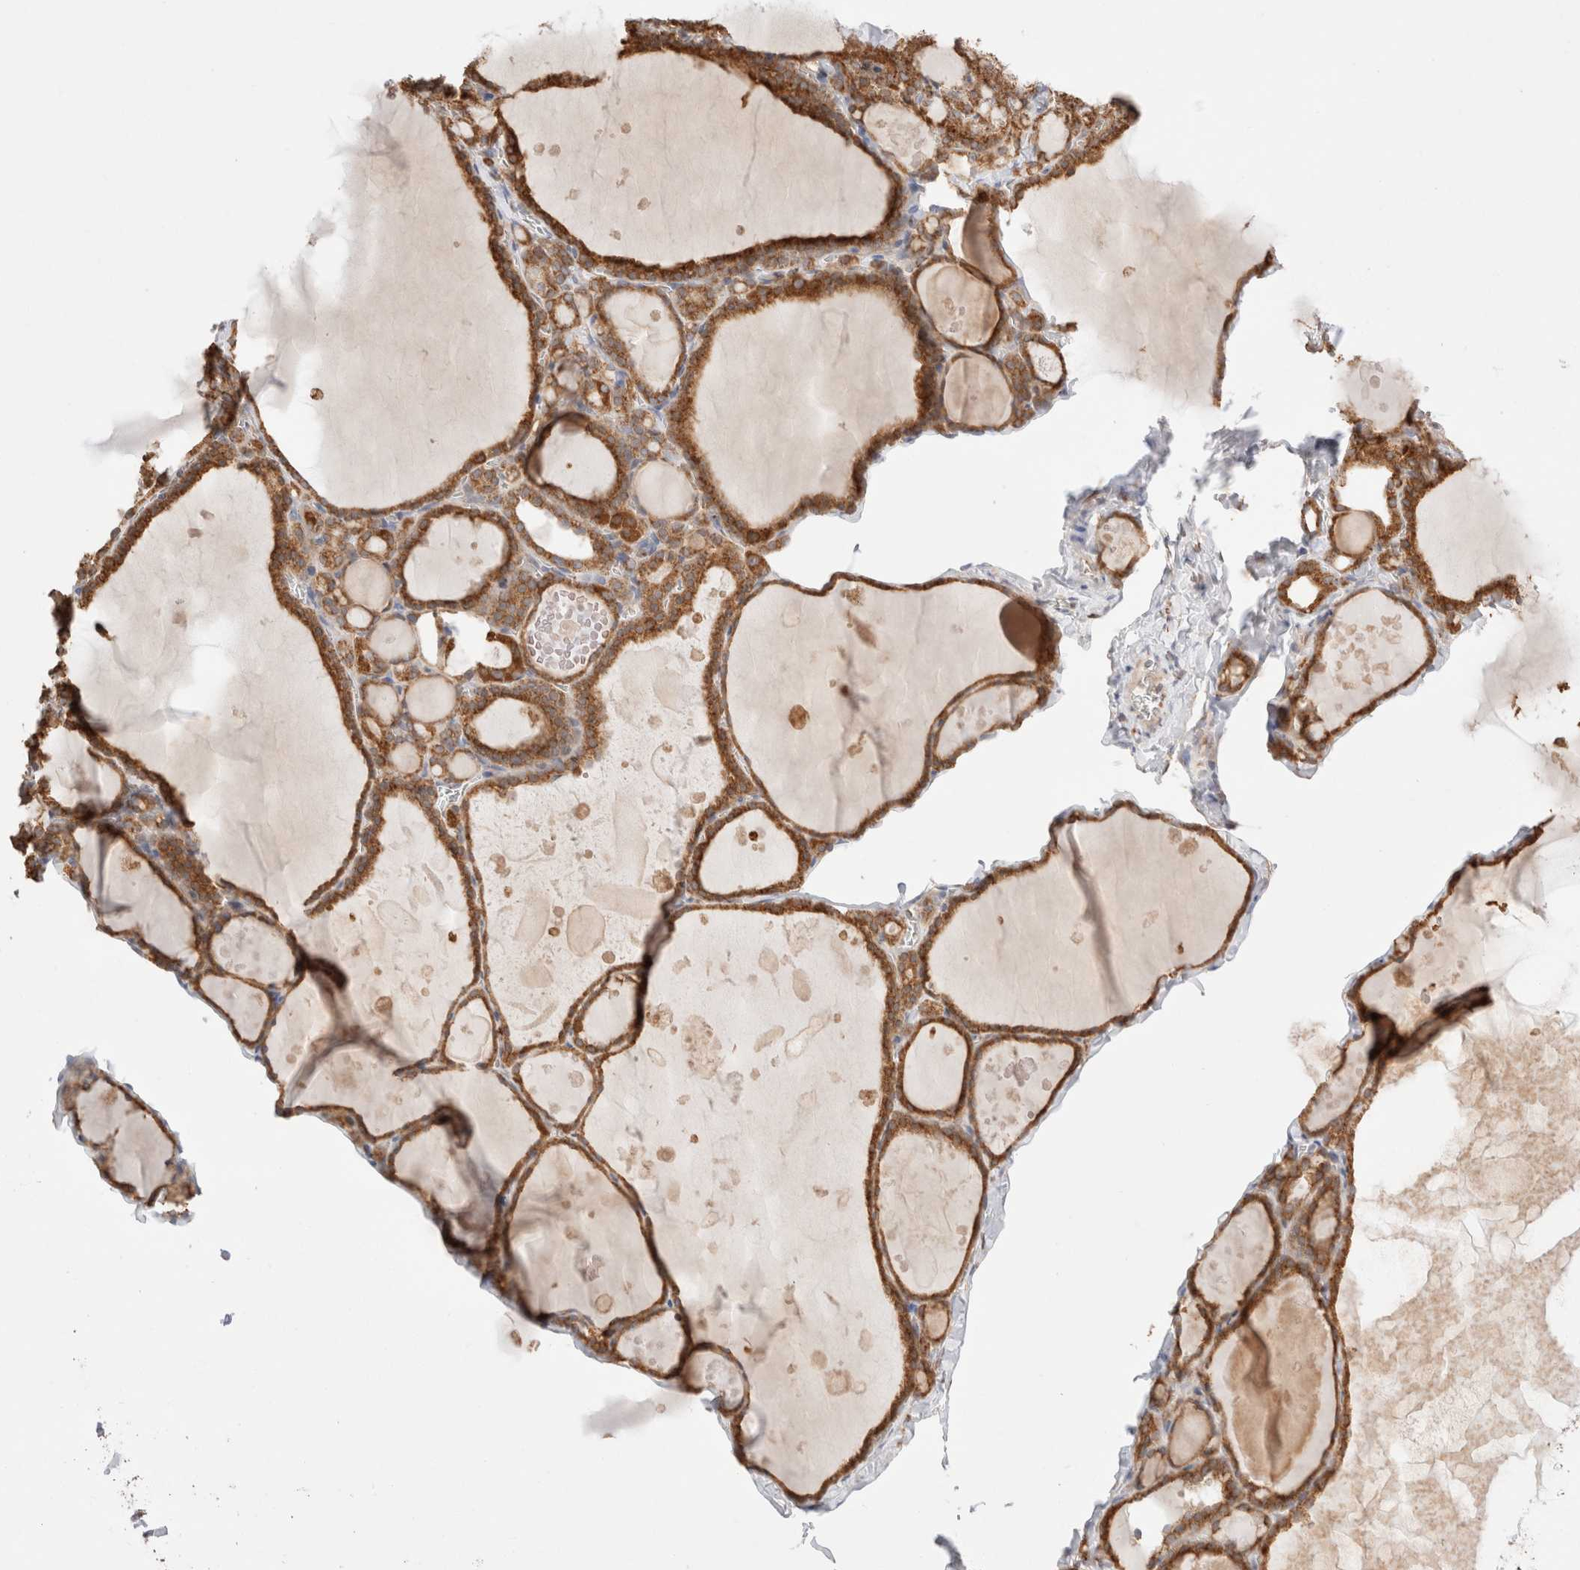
{"staining": {"intensity": "strong", "quantity": ">75%", "location": "cytoplasmic/membranous"}, "tissue": "thyroid gland", "cell_type": "Glandular cells", "image_type": "normal", "snomed": [{"axis": "morphology", "description": "Normal tissue, NOS"}, {"axis": "topography", "description": "Thyroid gland"}], "caption": "Unremarkable thyroid gland reveals strong cytoplasmic/membranous positivity in about >75% of glandular cells, visualized by immunohistochemistry. (IHC, brightfield microscopy, high magnification).", "gene": "TMPPE", "patient": {"sex": "male", "age": 56}}